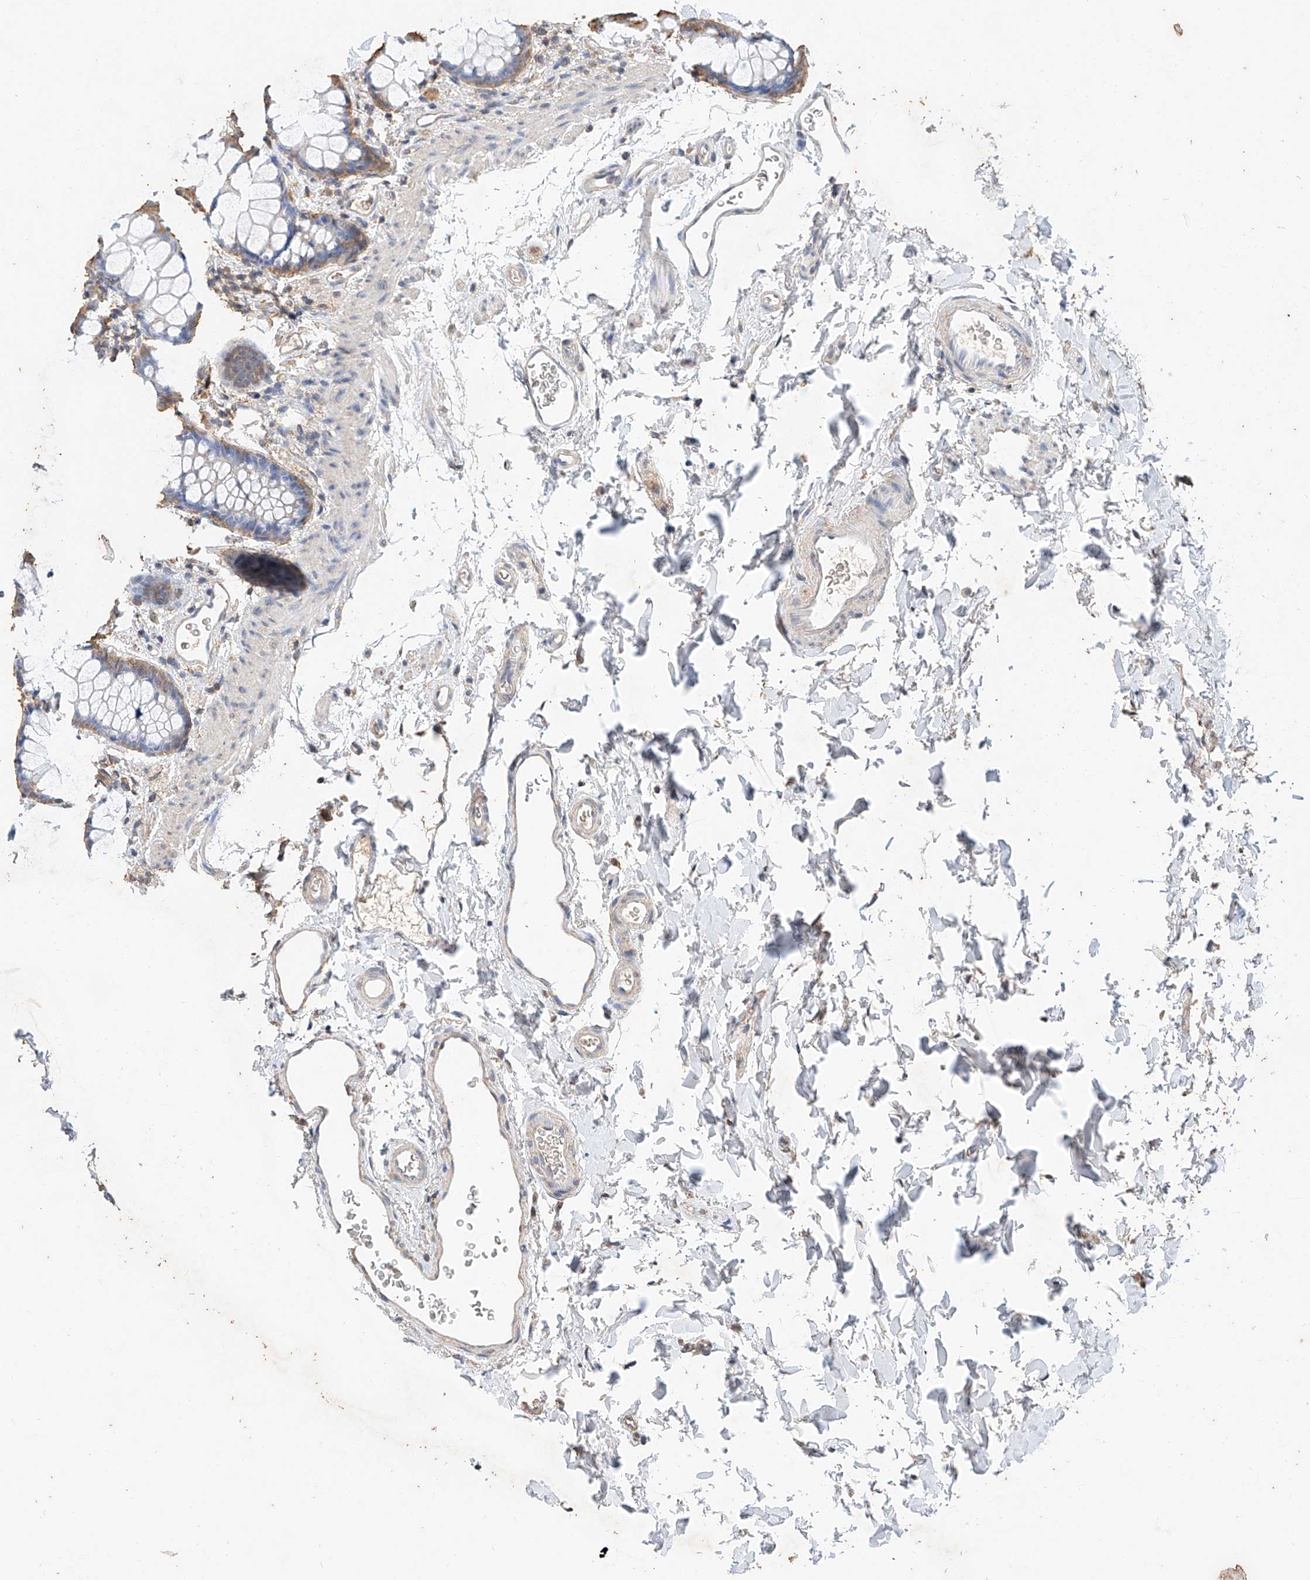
{"staining": {"intensity": "moderate", "quantity": "<25%", "location": "cytoplasmic/membranous"}, "tissue": "rectum", "cell_type": "Glandular cells", "image_type": "normal", "snomed": [{"axis": "morphology", "description": "Normal tissue, NOS"}, {"axis": "topography", "description": "Rectum"}], "caption": "Rectum stained for a protein (brown) reveals moderate cytoplasmic/membranous positive positivity in approximately <25% of glandular cells.", "gene": "CERS4", "patient": {"sex": "female", "age": 65}}